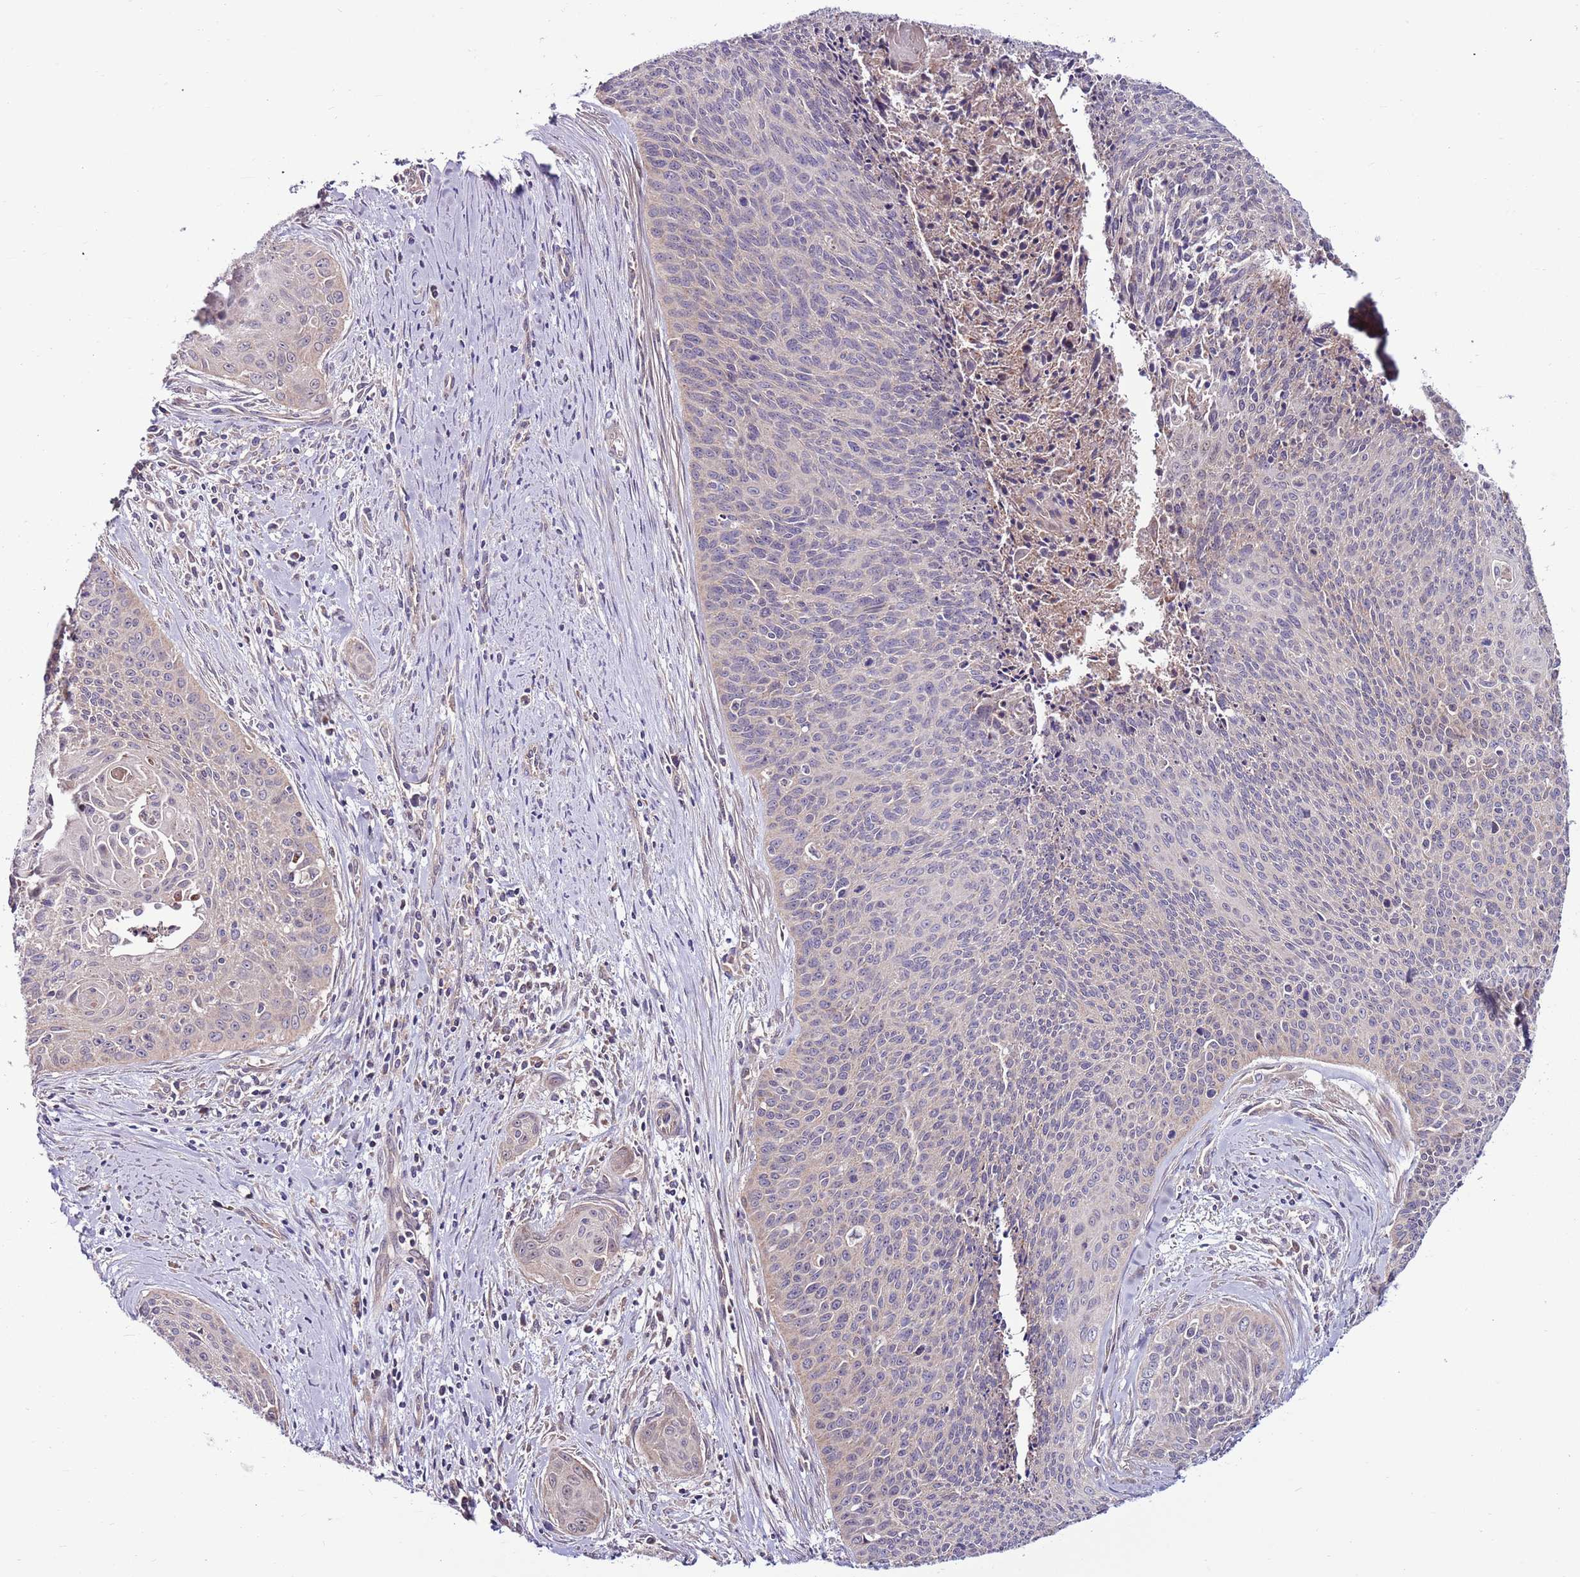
{"staining": {"intensity": "weak", "quantity": "<25%", "location": "cytoplasmic/membranous"}, "tissue": "cervical cancer", "cell_type": "Tumor cells", "image_type": "cancer", "snomed": [{"axis": "morphology", "description": "Squamous cell carcinoma, NOS"}, {"axis": "topography", "description": "Cervix"}], "caption": "DAB (3,3'-diaminobenzidine) immunohistochemical staining of human cervical cancer (squamous cell carcinoma) shows no significant staining in tumor cells.", "gene": "SMG1", "patient": {"sex": "female", "age": 55}}